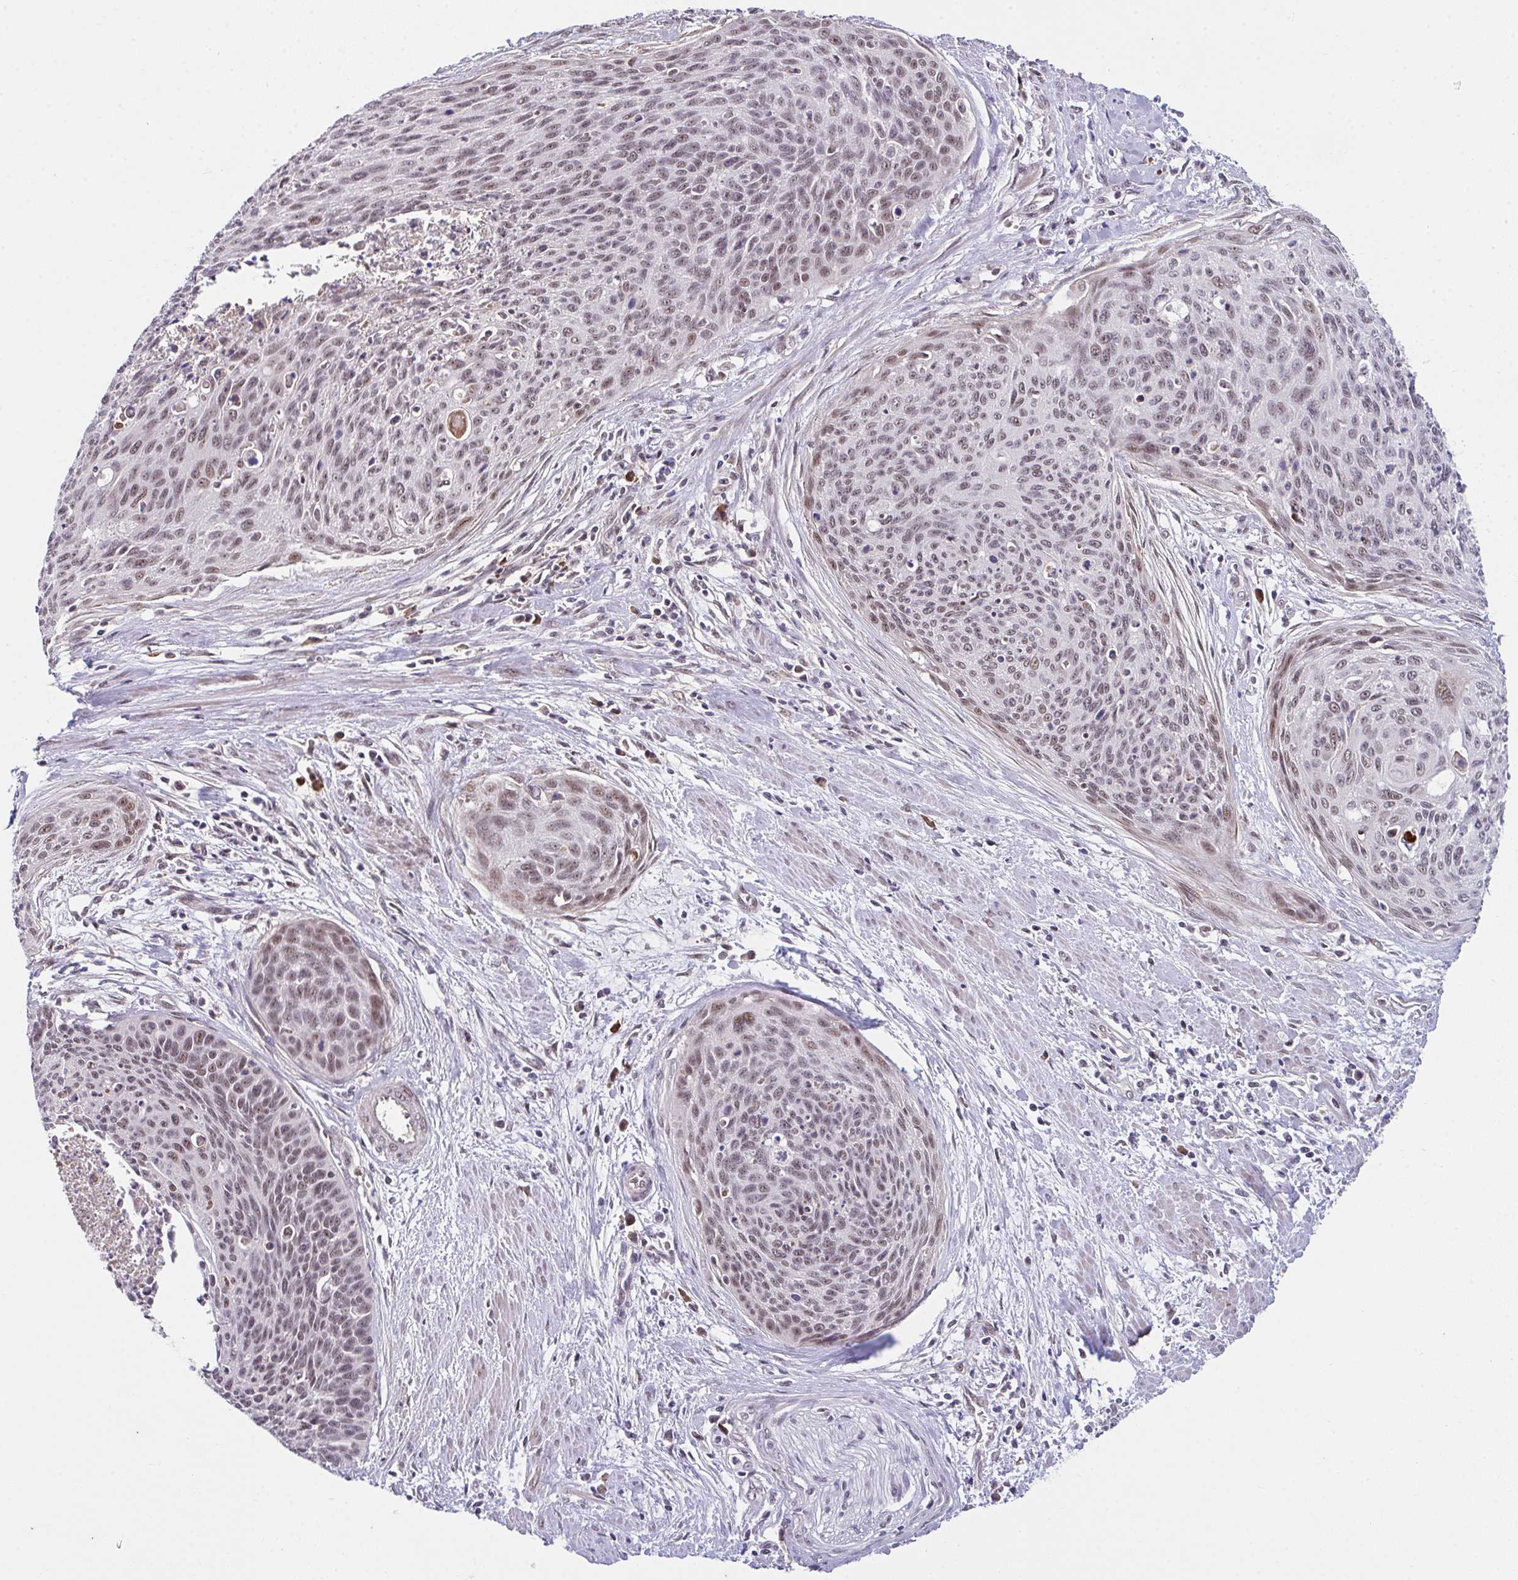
{"staining": {"intensity": "moderate", "quantity": "25%-75%", "location": "nuclear"}, "tissue": "cervical cancer", "cell_type": "Tumor cells", "image_type": "cancer", "snomed": [{"axis": "morphology", "description": "Squamous cell carcinoma, NOS"}, {"axis": "topography", "description": "Cervix"}], "caption": "Immunohistochemical staining of cervical cancer displays moderate nuclear protein expression in approximately 25%-75% of tumor cells. (IHC, brightfield microscopy, high magnification).", "gene": "RBBP6", "patient": {"sex": "female", "age": 55}}